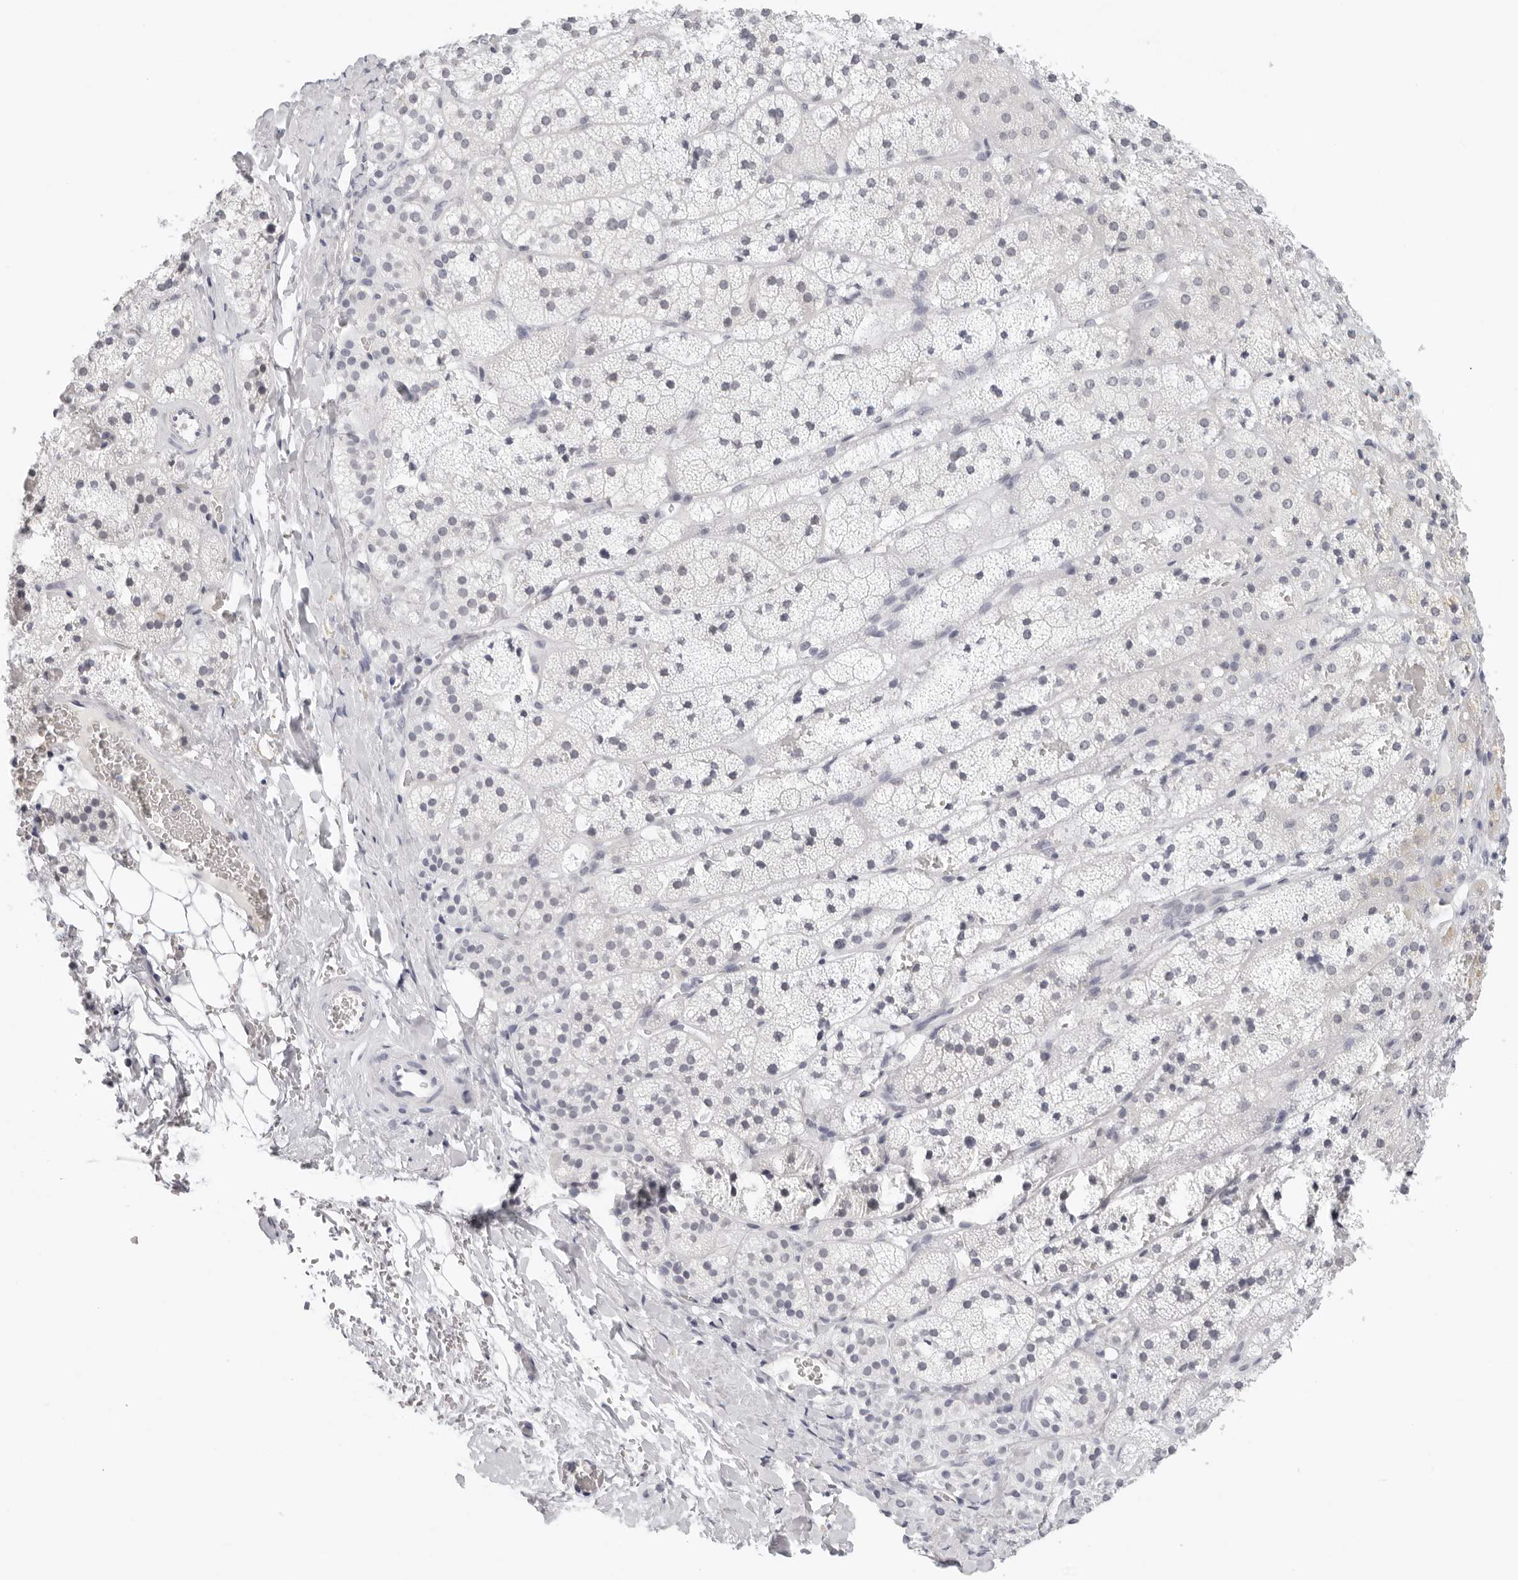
{"staining": {"intensity": "negative", "quantity": "none", "location": "none"}, "tissue": "adrenal gland", "cell_type": "Glandular cells", "image_type": "normal", "snomed": [{"axis": "morphology", "description": "Normal tissue, NOS"}, {"axis": "topography", "description": "Adrenal gland"}], "caption": "Glandular cells are negative for protein expression in benign human adrenal gland. (IHC, brightfield microscopy, high magnification).", "gene": "EDN2", "patient": {"sex": "female", "age": 44}}